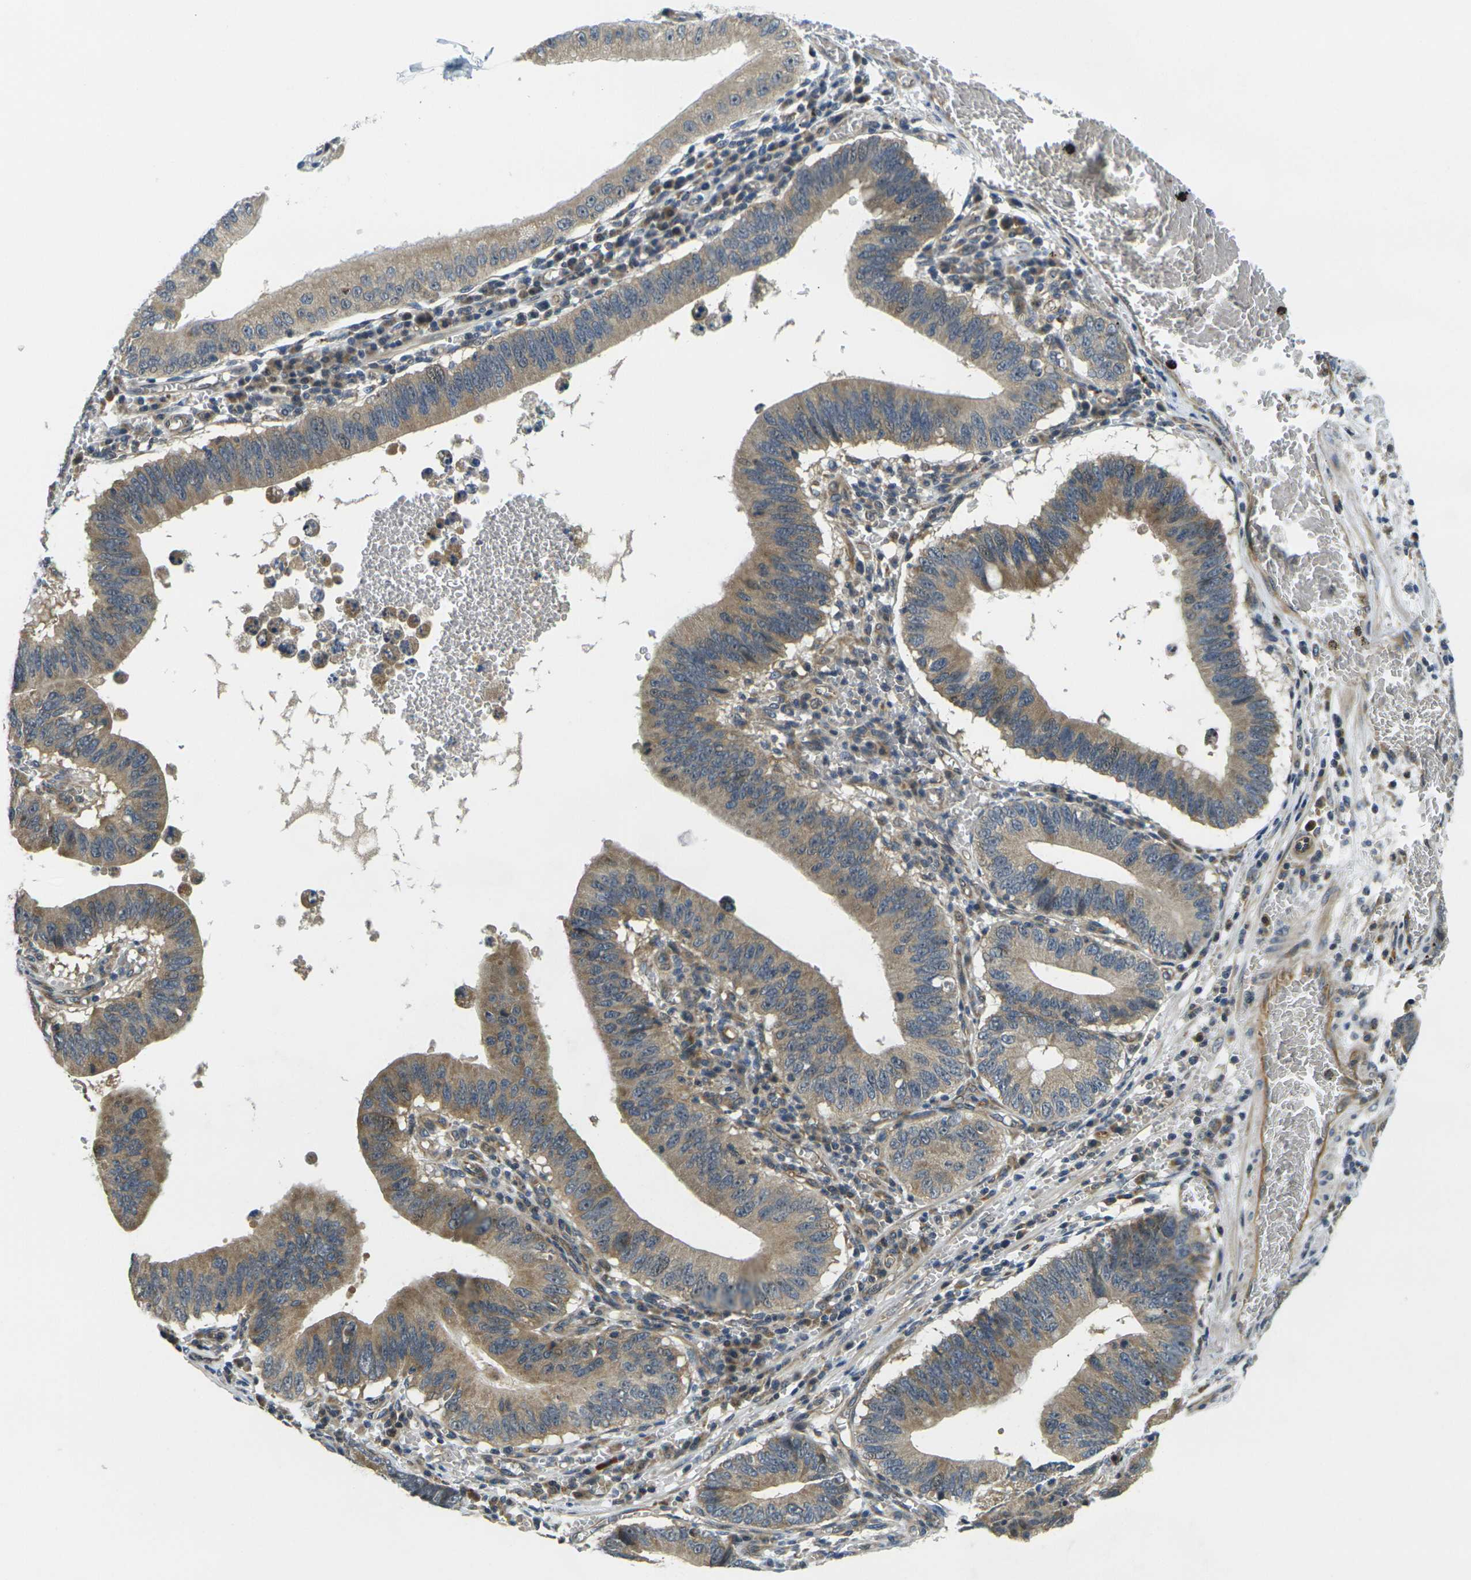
{"staining": {"intensity": "moderate", "quantity": ">75%", "location": "cytoplasmic/membranous"}, "tissue": "stomach cancer", "cell_type": "Tumor cells", "image_type": "cancer", "snomed": [{"axis": "morphology", "description": "Adenocarcinoma, NOS"}, {"axis": "topography", "description": "Stomach"}, {"axis": "topography", "description": "Gastric cardia"}], "caption": "Immunohistochemistry (IHC) of human stomach cancer reveals medium levels of moderate cytoplasmic/membranous positivity in approximately >75% of tumor cells.", "gene": "MINAR2", "patient": {"sex": "male", "age": 59}}